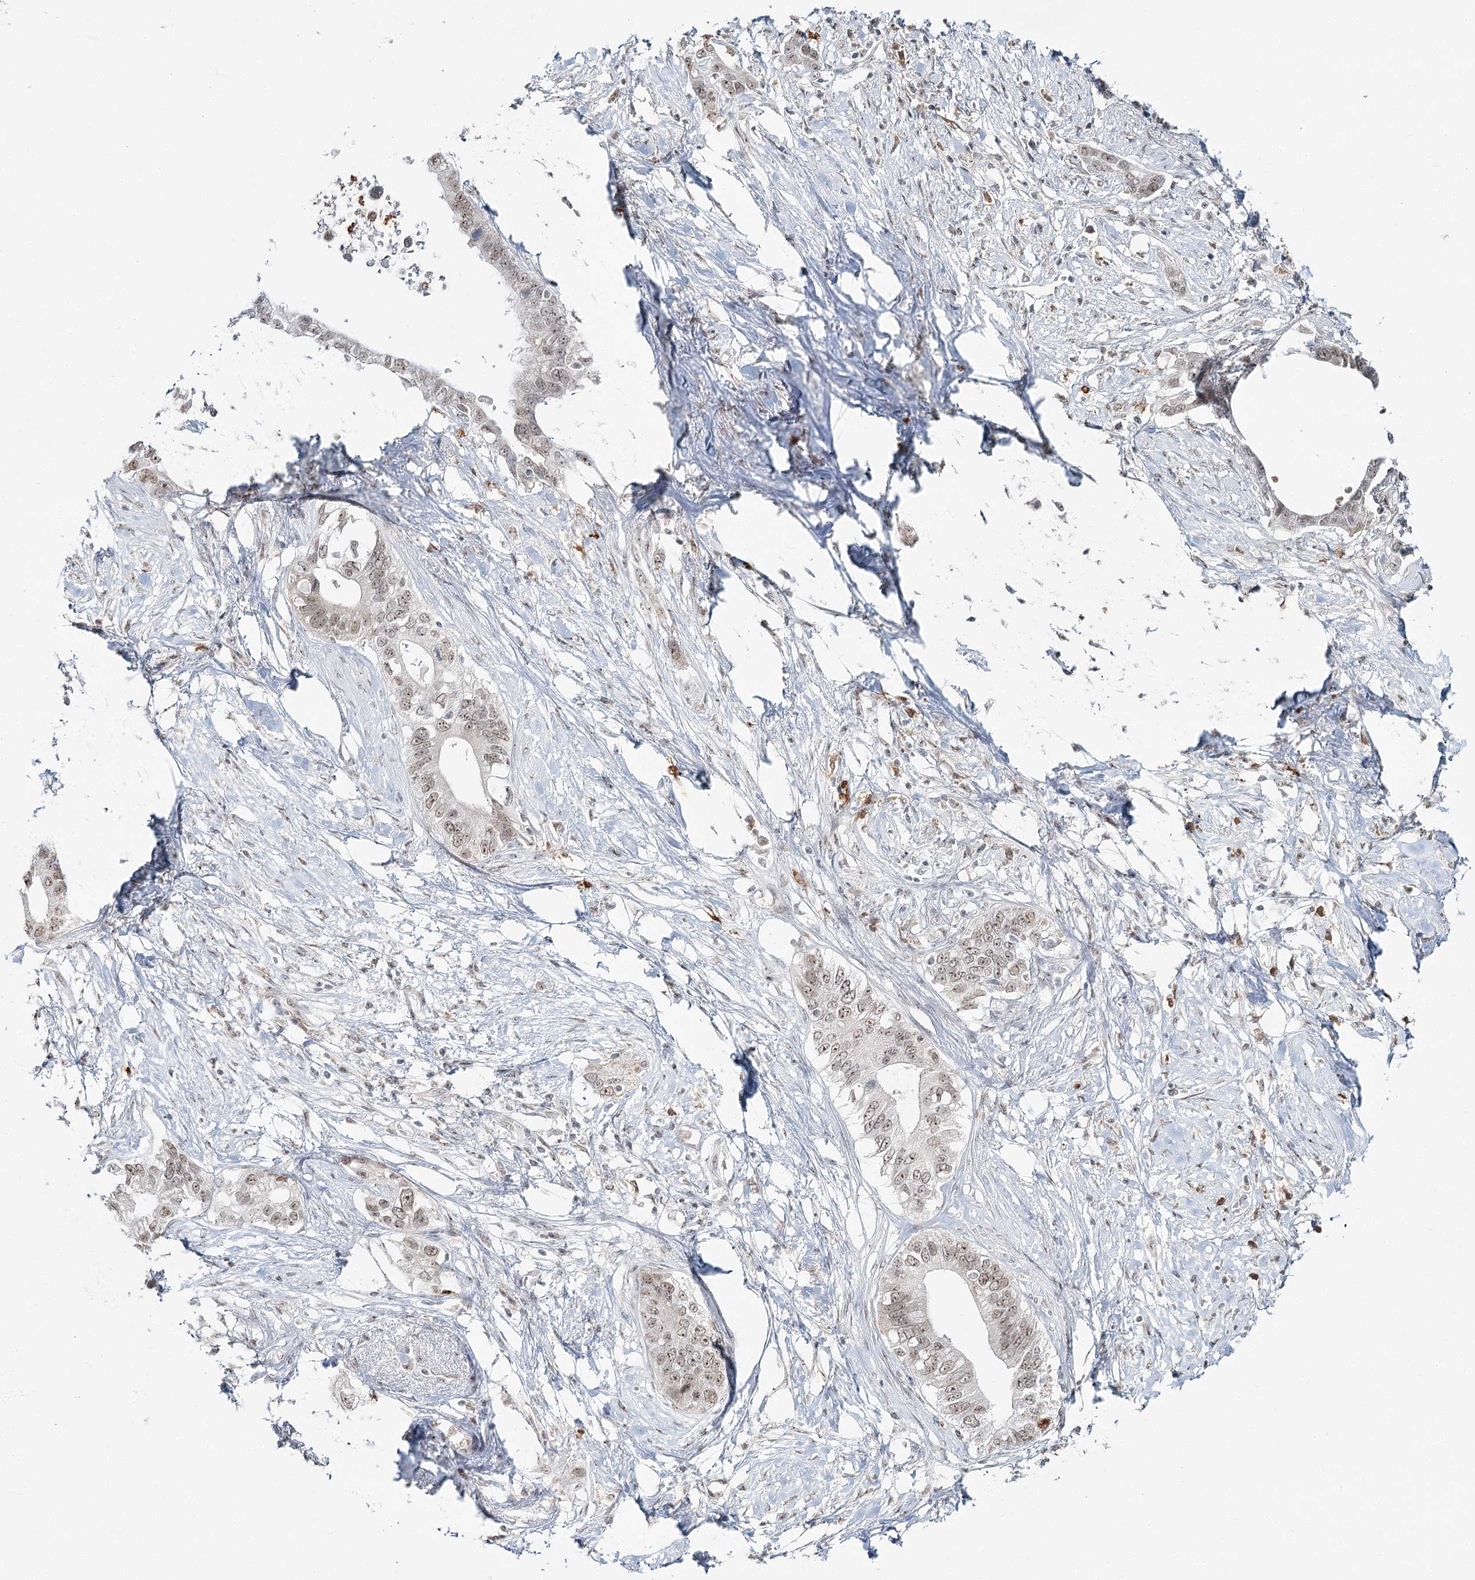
{"staining": {"intensity": "weak", "quantity": ">75%", "location": "nuclear"}, "tissue": "pancreatic cancer", "cell_type": "Tumor cells", "image_type": "cancer", "snomed": [{"axis": "morphology", "description": "Normal tissue, NOS"}, {"axis": "morphology", "description": "Adenocarcinoma, NOS"}, {"axis": "topography", "description": "Pancreas"}, {"axis": "topography", "description": "Peripheral nerve tissue"}], "caption": "High-power microscopy captured an immunohistochemistry (IHC) photomicrograph of pancreatic adenocarcinoma, revealing weak nuclear positivity in approximately >75% of tumor cells.", "gene": "ATAD1", "patient": {"sex": "male", "age": 59}}